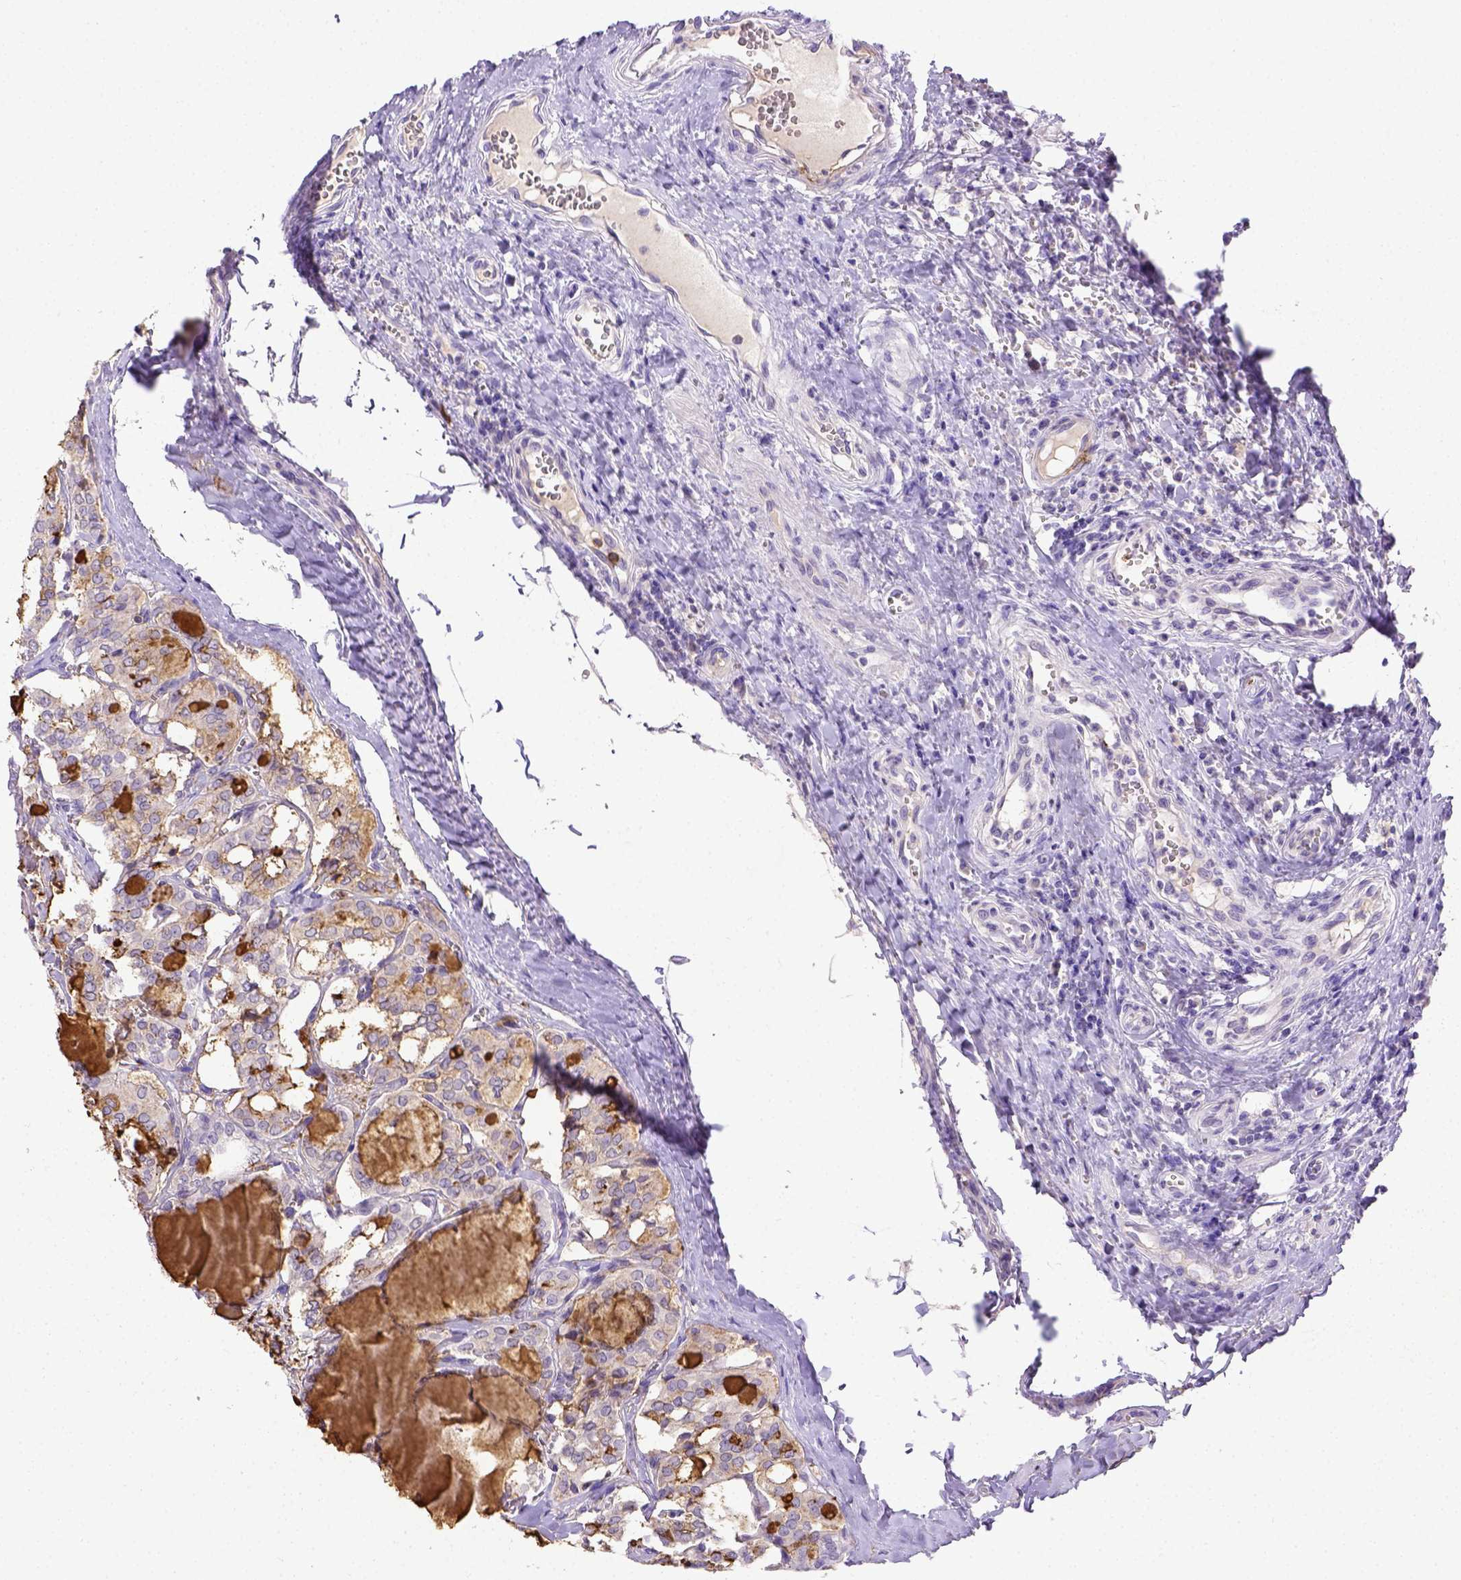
{"staining": {"intensity": "negative", "quantity": "none", "location": "none"}, "tissue": "thyroid cancer", "cell_type": "Tumor cells", "image_type": "cancer", "snomed": [{"axis": "morphology", "description": "Papillary adenocarcinoma, NOS"}, {"axis": "topography", "description": "Thyroid gland"}], "caption": "Tumor cells show no significant protein expression in thyroid cancer.", "gene": "B3GAT1", "patient": {"sex": "female", "age": 41}}